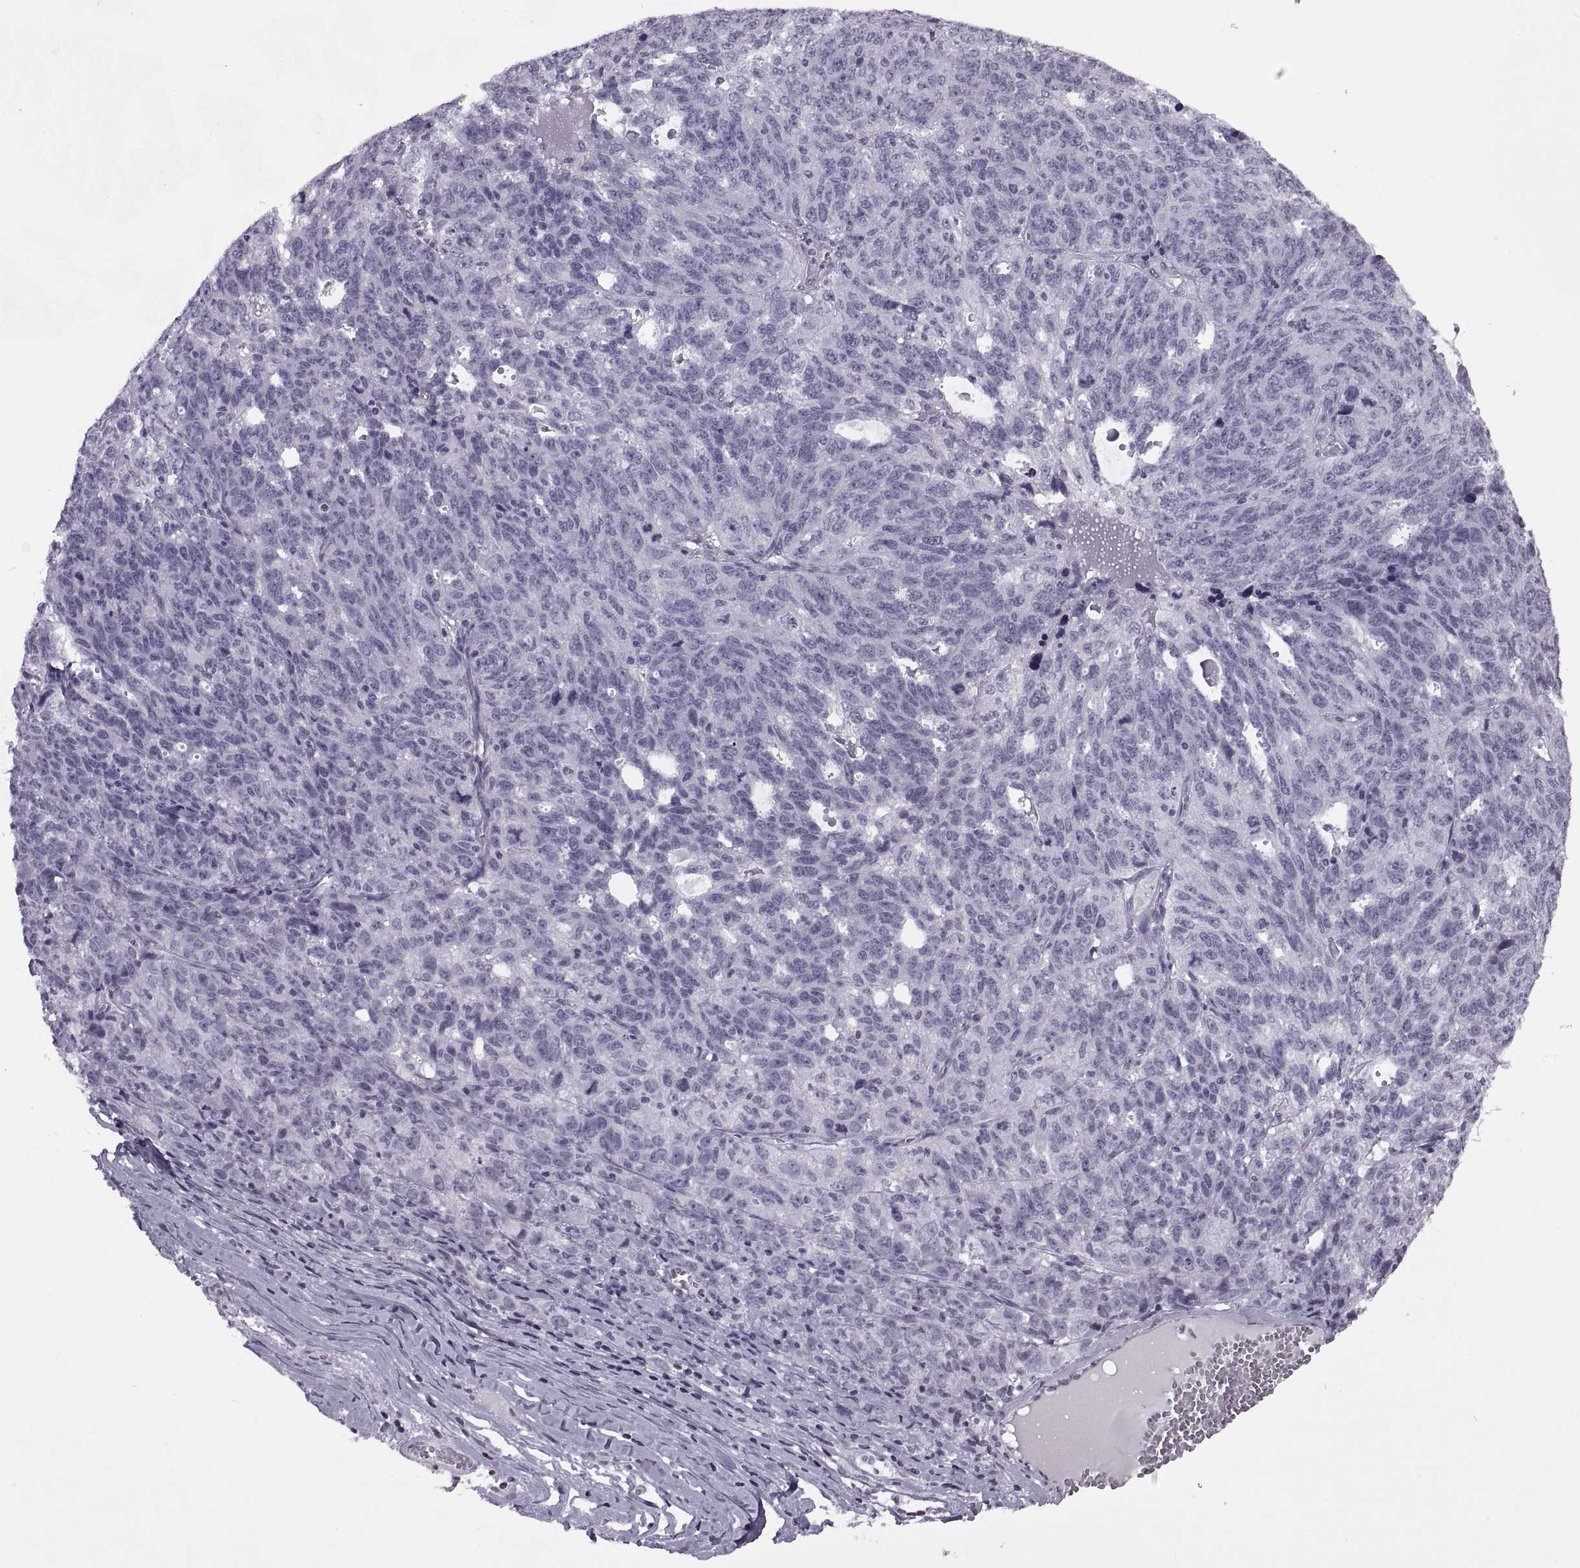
{"staining": {"intensity": "negative", "quantity": "none", "location": "none"}, "tissue": "ovarian cancer", "cell_type": "Tumor cells", "image_type": "cancer", "snomed": [{"axis": "morphology", "description": "Cystadenocarcinoma, serous, NOS"}, {"axis": "topography", "description": "Ovary"}], "caption": "Ovarian serous cystadenocarcinoma was stained to show a protein in brown. There is no significant positivity in tumor cells.", "gene": "H1-8", "patient": {"sex": "female", "age": 71}}